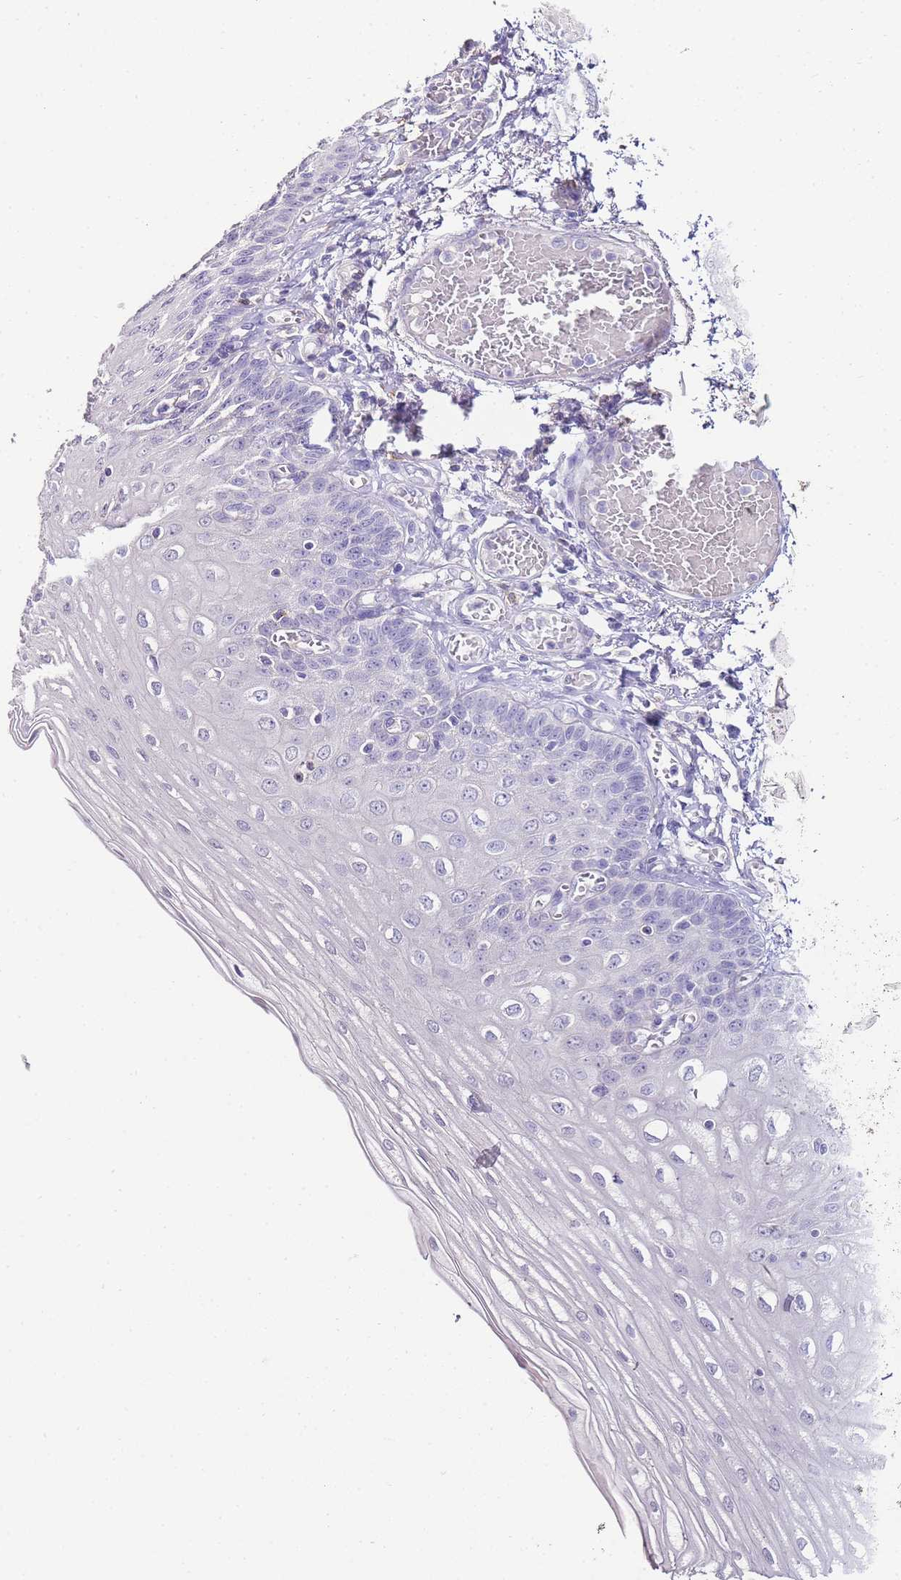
{"staining": {"intensity": "negative", "quantity": "none", "location": "none"}, "tissue": "esophagus", "cell_type": "Squamous epithelial cells", "image_type": "normal", "snomed": [{"axis": "morphology", "description": "Normal tissue, NOS"}, {"axis": "topography", "description": "Esophagus"}], "caption": "IHC histopathology image of benign esophagus: human esophagus stained with DAB reveals no significant protein positivity in squamous epithelial cells.", "gene": "DPP4", "patient": {"sex": "male", "age": 81}}